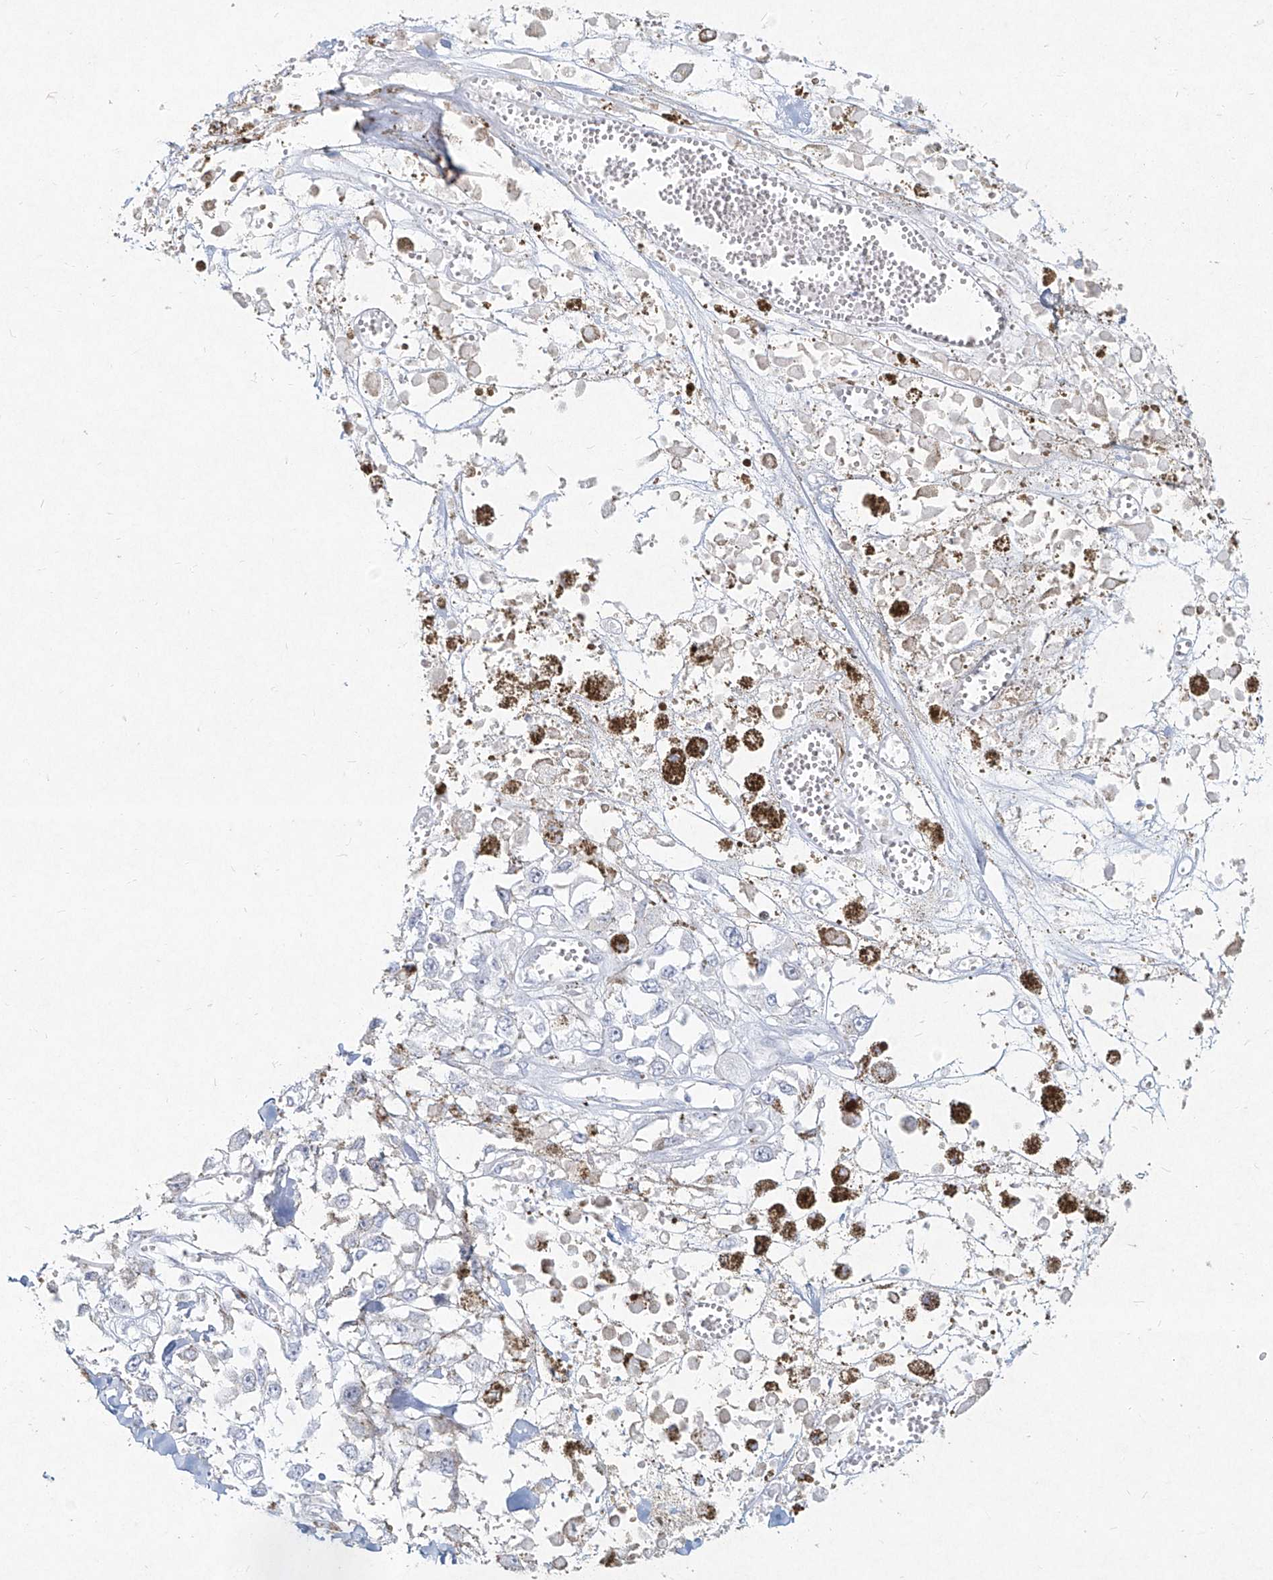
{"staining": {"intensity": "negative", "quantity": "none", "location": "none"}, "tissue": "melanoma", "cell_type": "Tumor cells", "image_type": "cancer", "snomed": [{"axis": "morphology", "description": "Malignant melanoma, Metastatic site"}, {"axis": "topography", "description": "Lymph node"}], "caption": "The micrograph shows no staining of tumor cells in malignant melanoma (metastatic site). (Brightfield microscopy of DAB immunohistochemistry (IHC) at high magnification).", "gene": "CD209", "patient": {"sex": "male", "age": 59}}